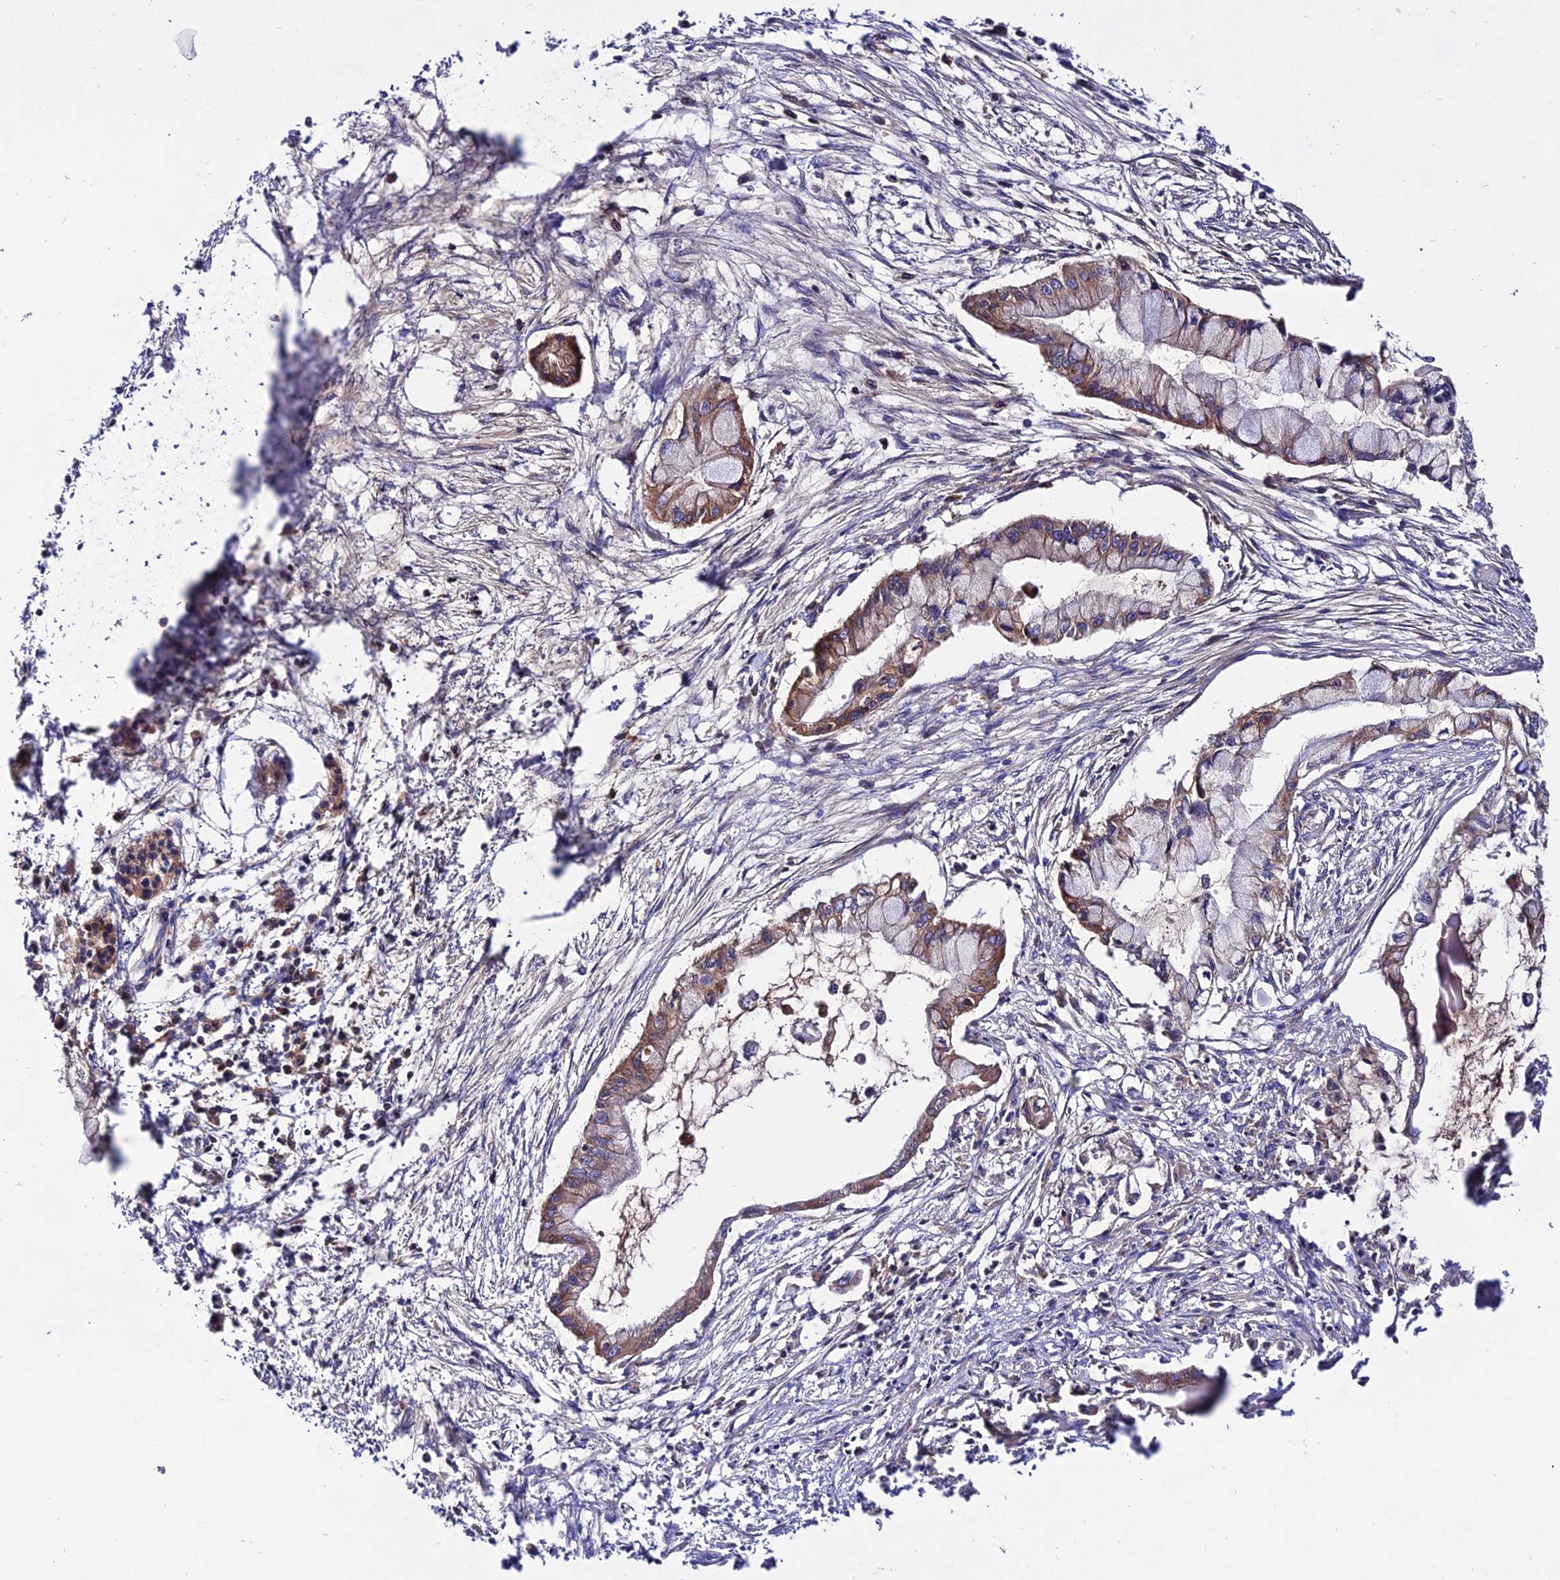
{"staining": {"intensity": "moderate", "quantity": "25%-75%", "location": "cytoplasmic/membranous"}, "tissue": "pancreatic cancer", "cell_type": "Tumor cells", "image_type": "cancer", "snomed": [{"axis": "morphology", "description": "Adenocarcinoma, NOS"}, {"axis": "topography", "description": "Pancreas"}], "caption": "Human pancreatic cancer stained with a protein marker reveals moderate staining in tumor cells.", "gene": "PYM1", "patient": {"sex": "male", "age": 48}}